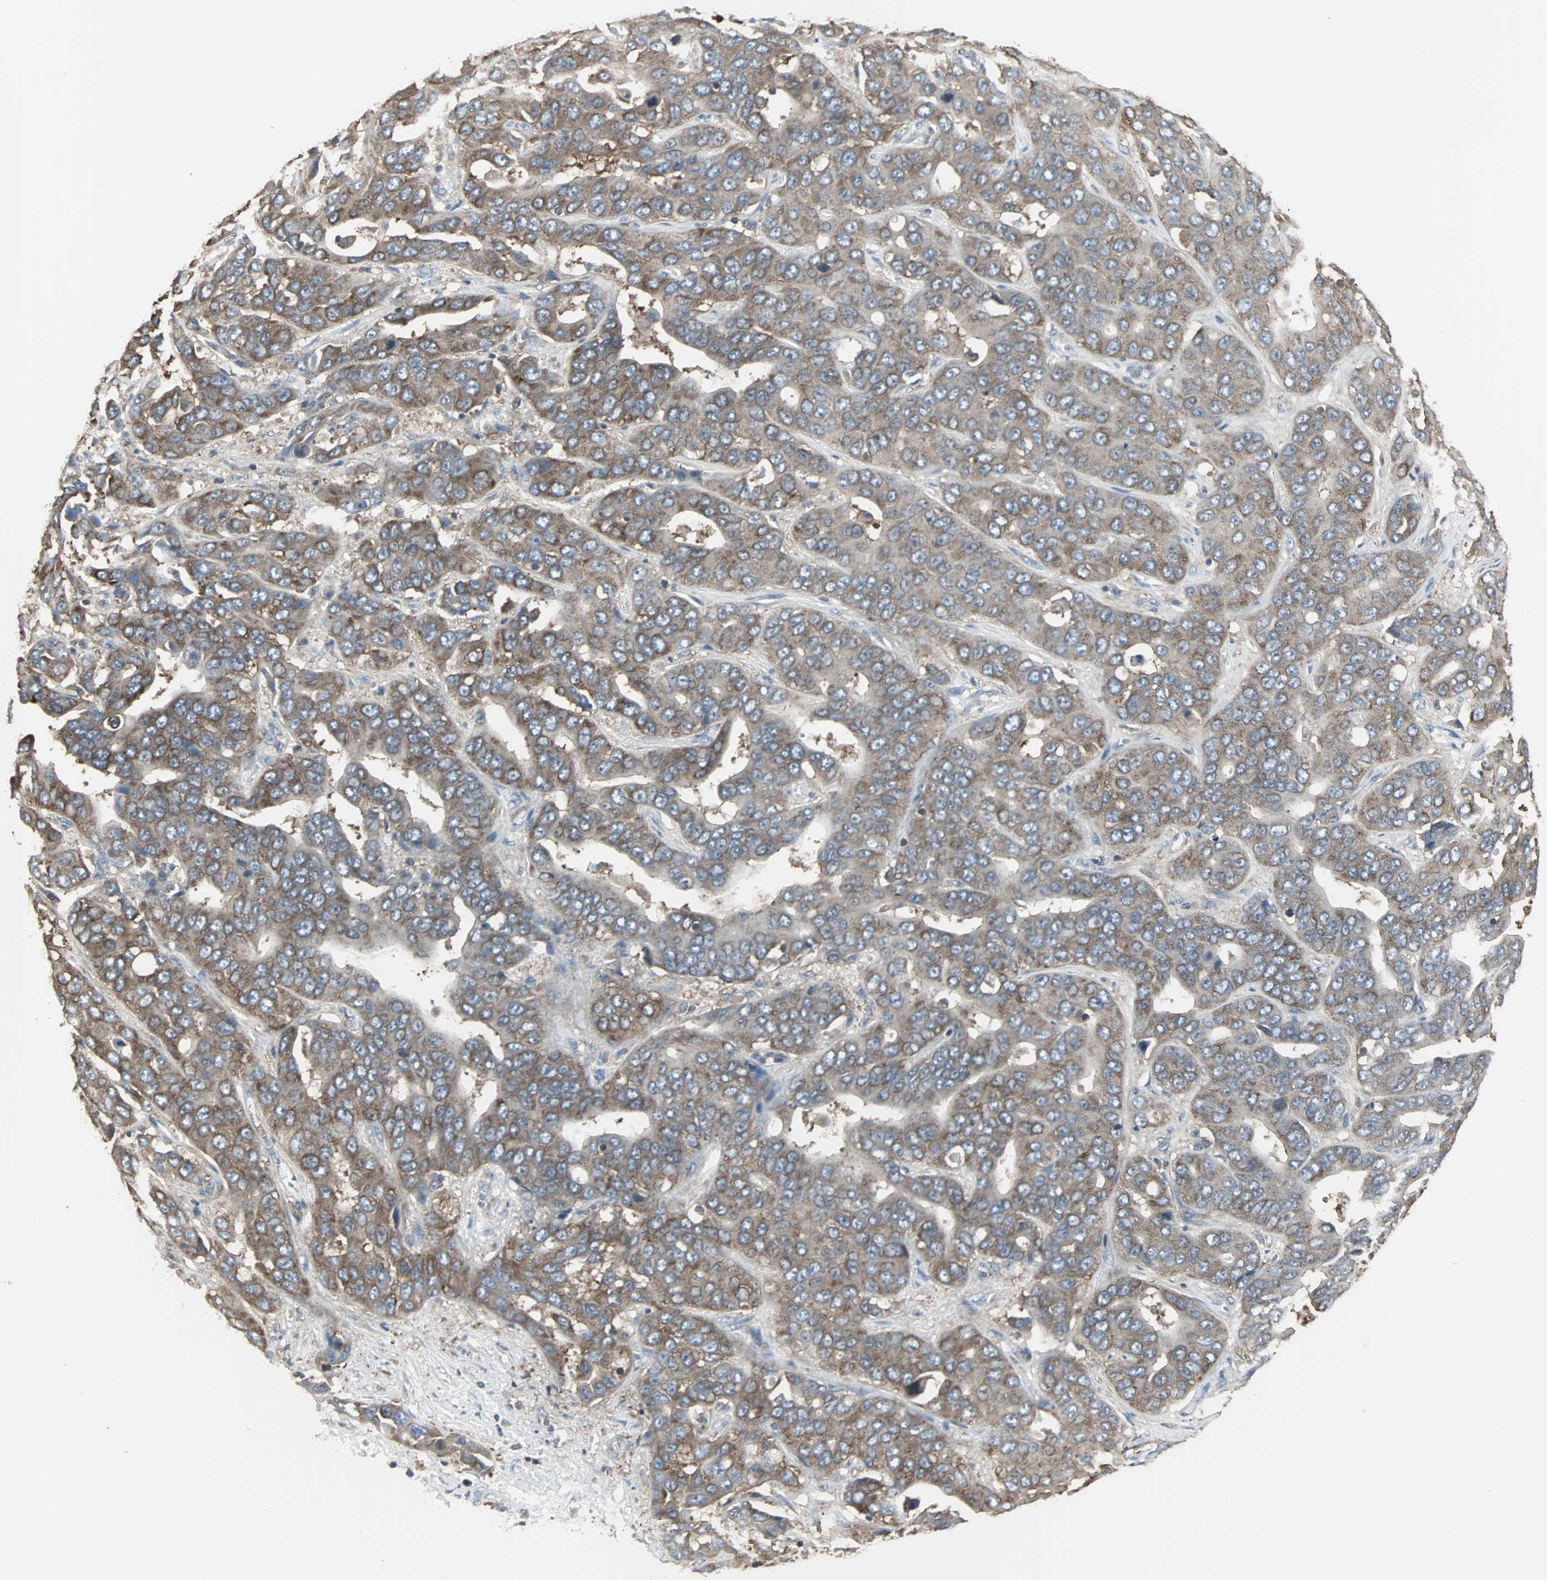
{"staining": {"intensity": "moderate", "quantity": ">75%", "location": "cytoplasmic/membranous"}, "tissue": "liver cancer", "cell_type": "Tumor cells", "image_type": "cancer", "snomed": [{"axis": "morphology", "description": "Cholangiocarcinoma"}, {"axis": "topography", "description": "Liver"}], "caption": "A medium amount of moderate cytoplasmic/membranous positivity is seen in approximately >75% of tumor cells in cholangiocarcinoma (liver) tissue. Ihc stains the protein in brown and the nuclei are stained blue.", "gene": "LRRFIP1", "patient": {"sex": "female", "age": 52}}